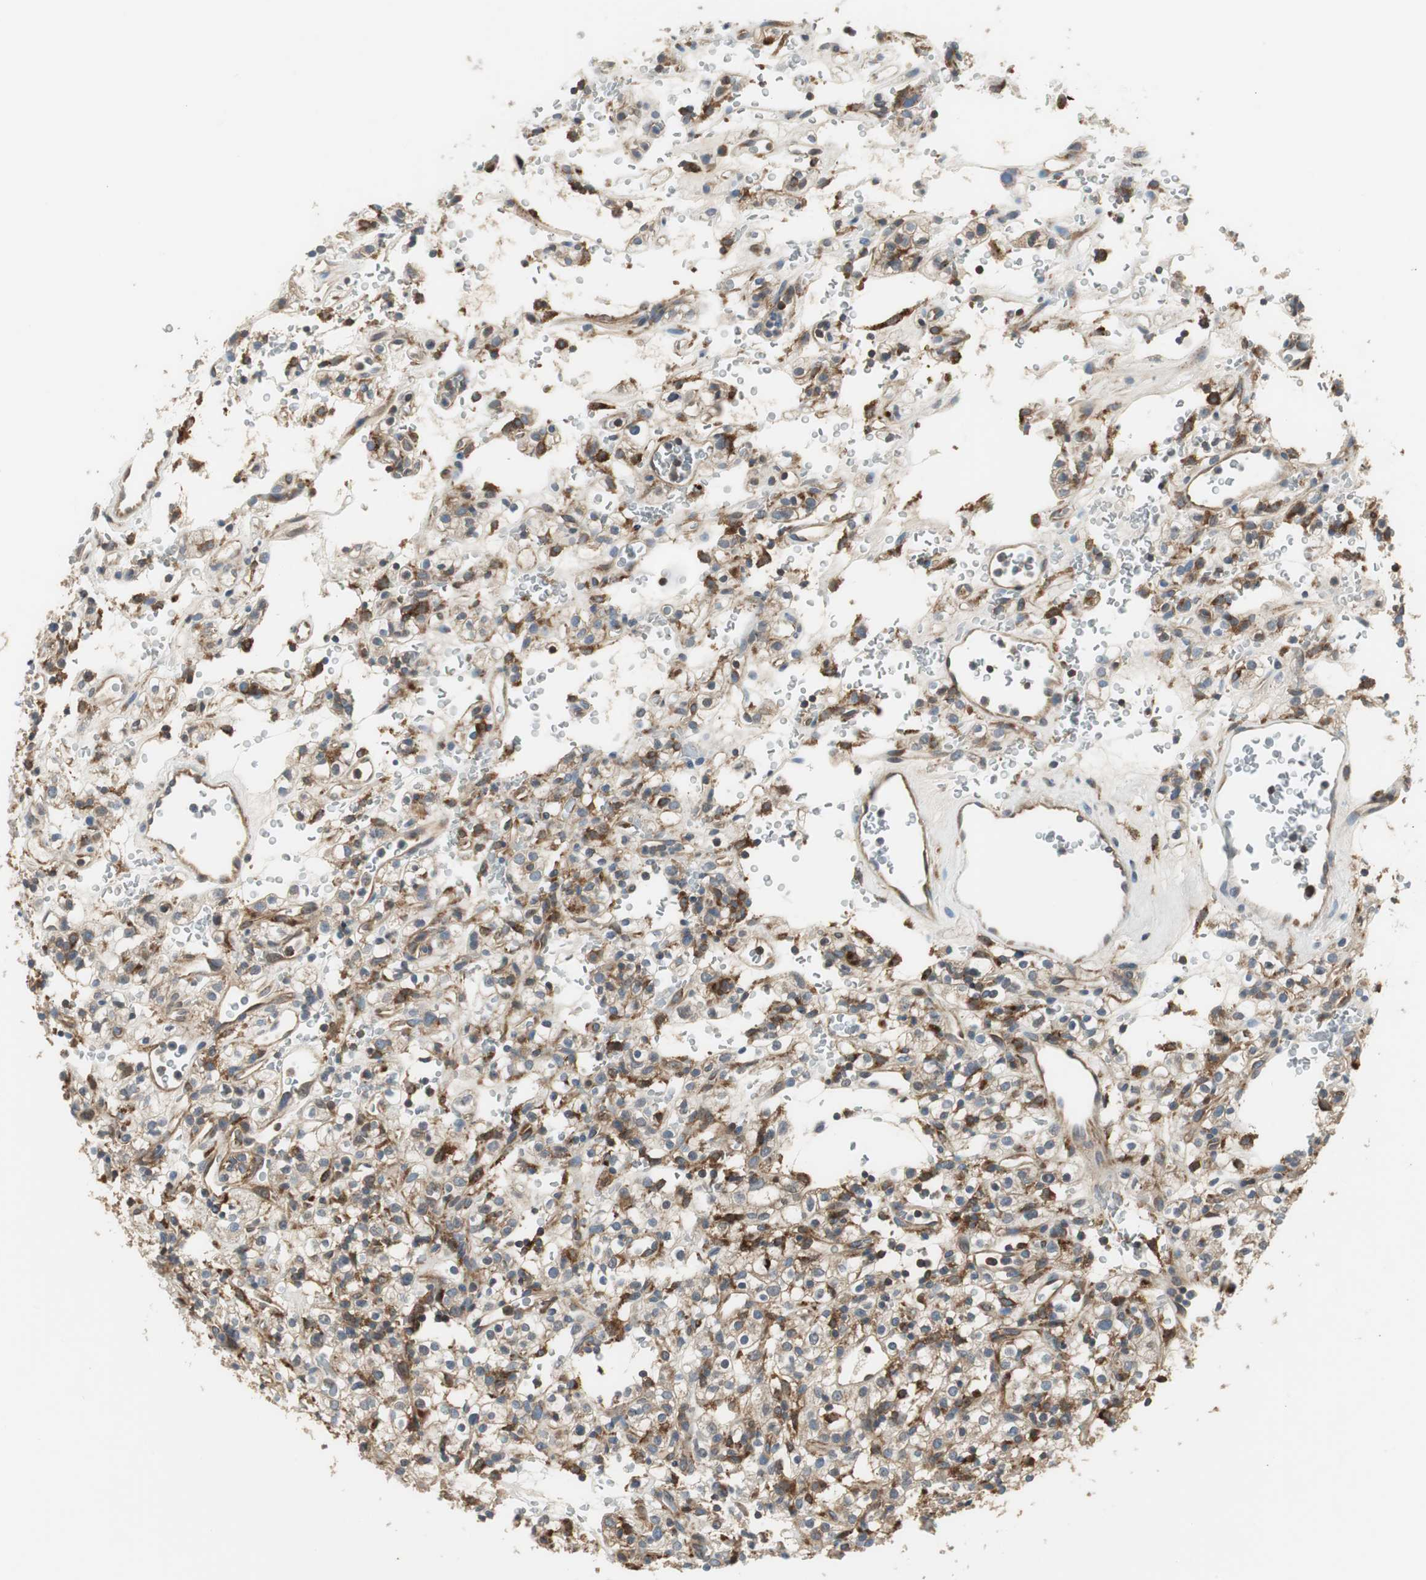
{"staining": {"intensity": "moderate", "quantity": "25%-75%", "location": "cytoplasmic/membranous"}, "tissue": "renal cancer", "cell_type": "Tumor cells", "image_type": "cancer", "snomed": [{"axis": "morphology", "description": "Normal tissue, NOS"}, {"axis": "morphology", "description": "Adenocarcinoma, NOS"}, {"axis": "topography", "description": "Kidney"}], "caption": "Human renal cancer (adenocarcinoma) stained with a protein marker demonstrates moderate staining in tumor cells.", "gene": "NCK1", "patient": {"sex": "female", "age": 72}}